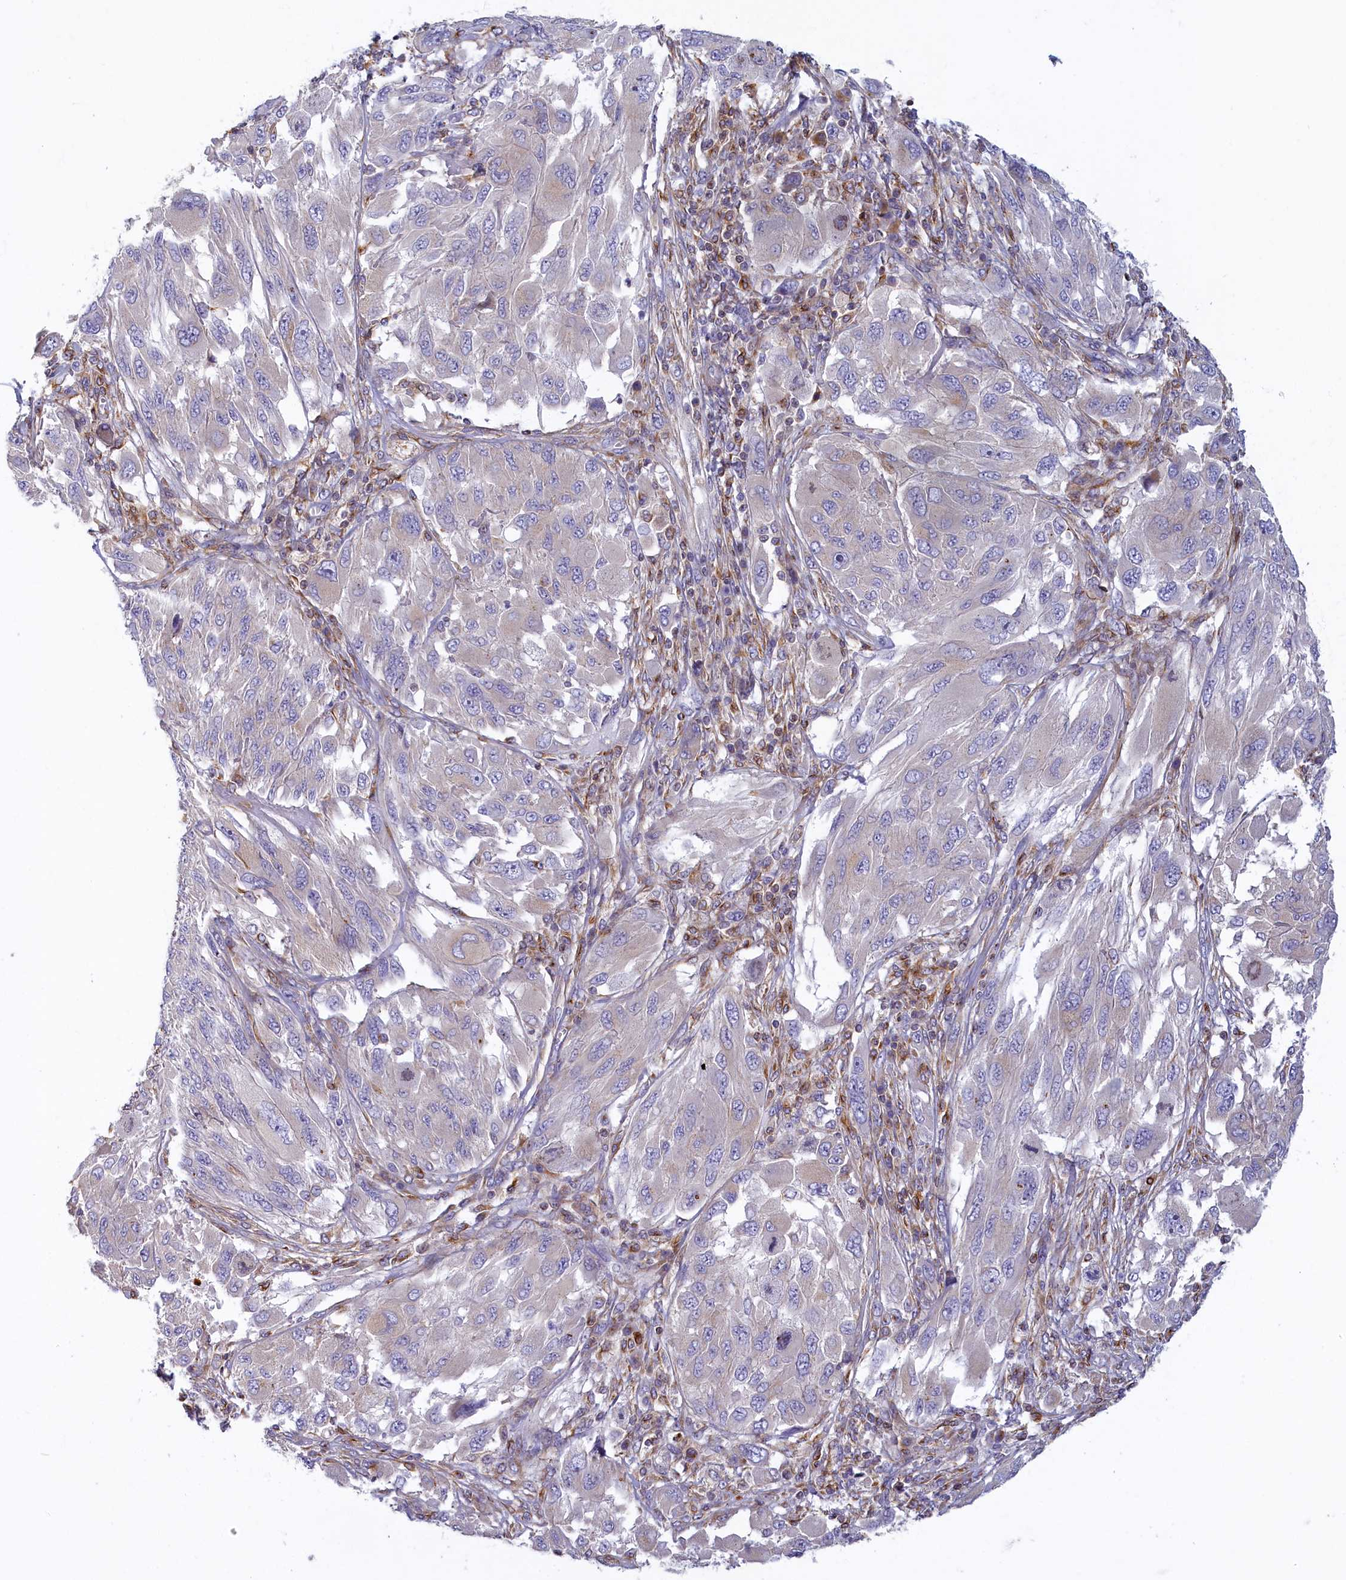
{"staining": {"intensity": "negative", "quantity": "none", "location": "none"}, "tissue": "melanoma", "cell_type": "Tumor cells", "image_type": "cancer", "snomed": [{"axis": "morphology", "description": "Malignant melanoma, NOS"}, {"axis": "topography", "description": "Skin"}], "caption": "Immunohistochemical staining of human melanoma exhibits no significant positivity in tumor cells.", "gene": "NOL10", "patient": {"sex": "female", "age": 91}}